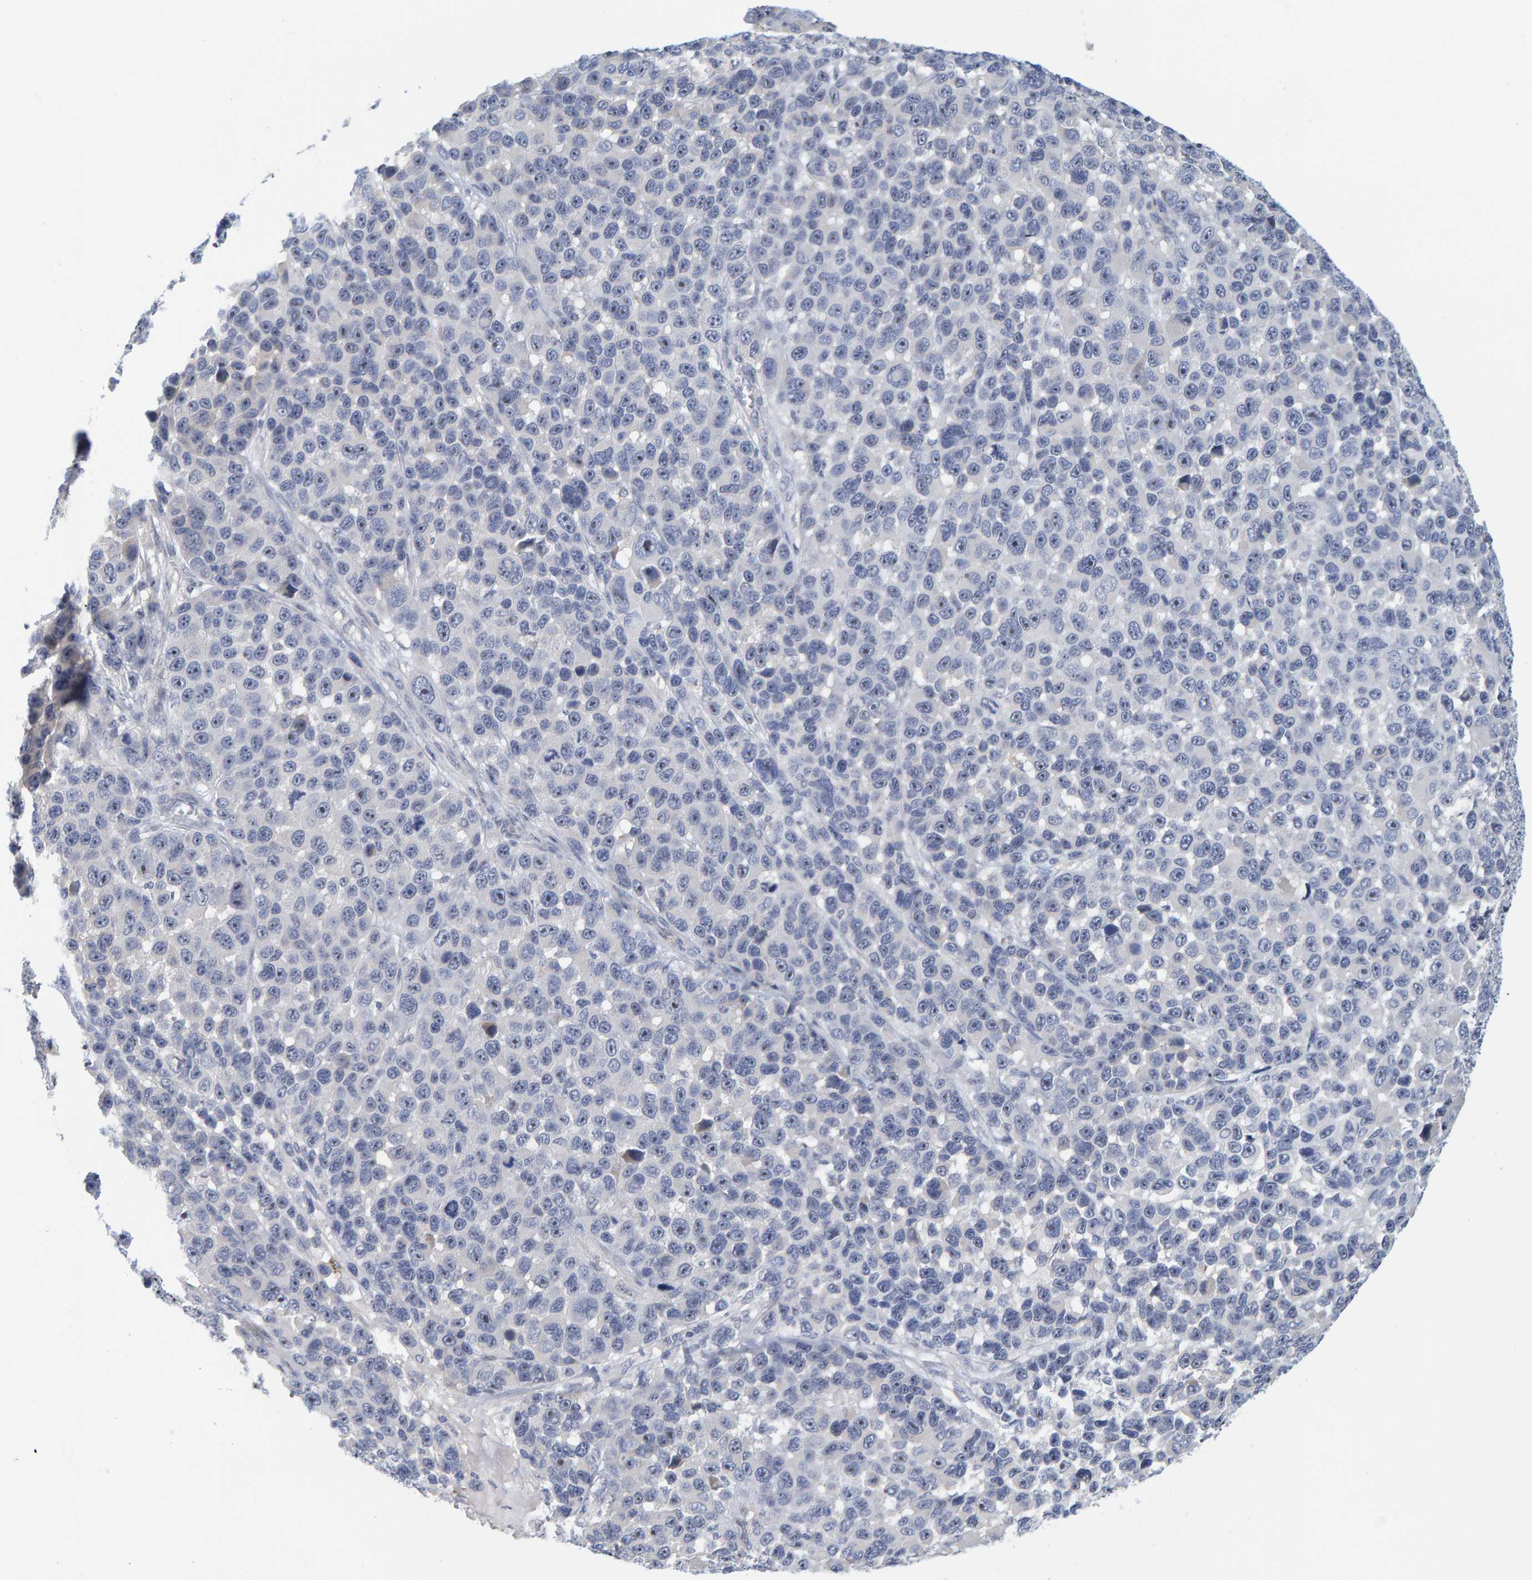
{"staining": {"intensity": "negative", "quantity": "none", "location": "none"}, "tissue": "melanoma", "cell_type": "Tumor cells", "image_type": "cancer", "snomed": [{"axis": "morphology", "description": "Malignant melanoma, NOS"}, {"axis": "topography", "description": "Skin"}], "caption": "Immunohistochemistry photomicrograph of human malignant melanoma stained for a protein (brown), which reveals no positivity in tumor cells.", "gene": "ZNF77", "patient": {"sex": "male", "age": 53}}